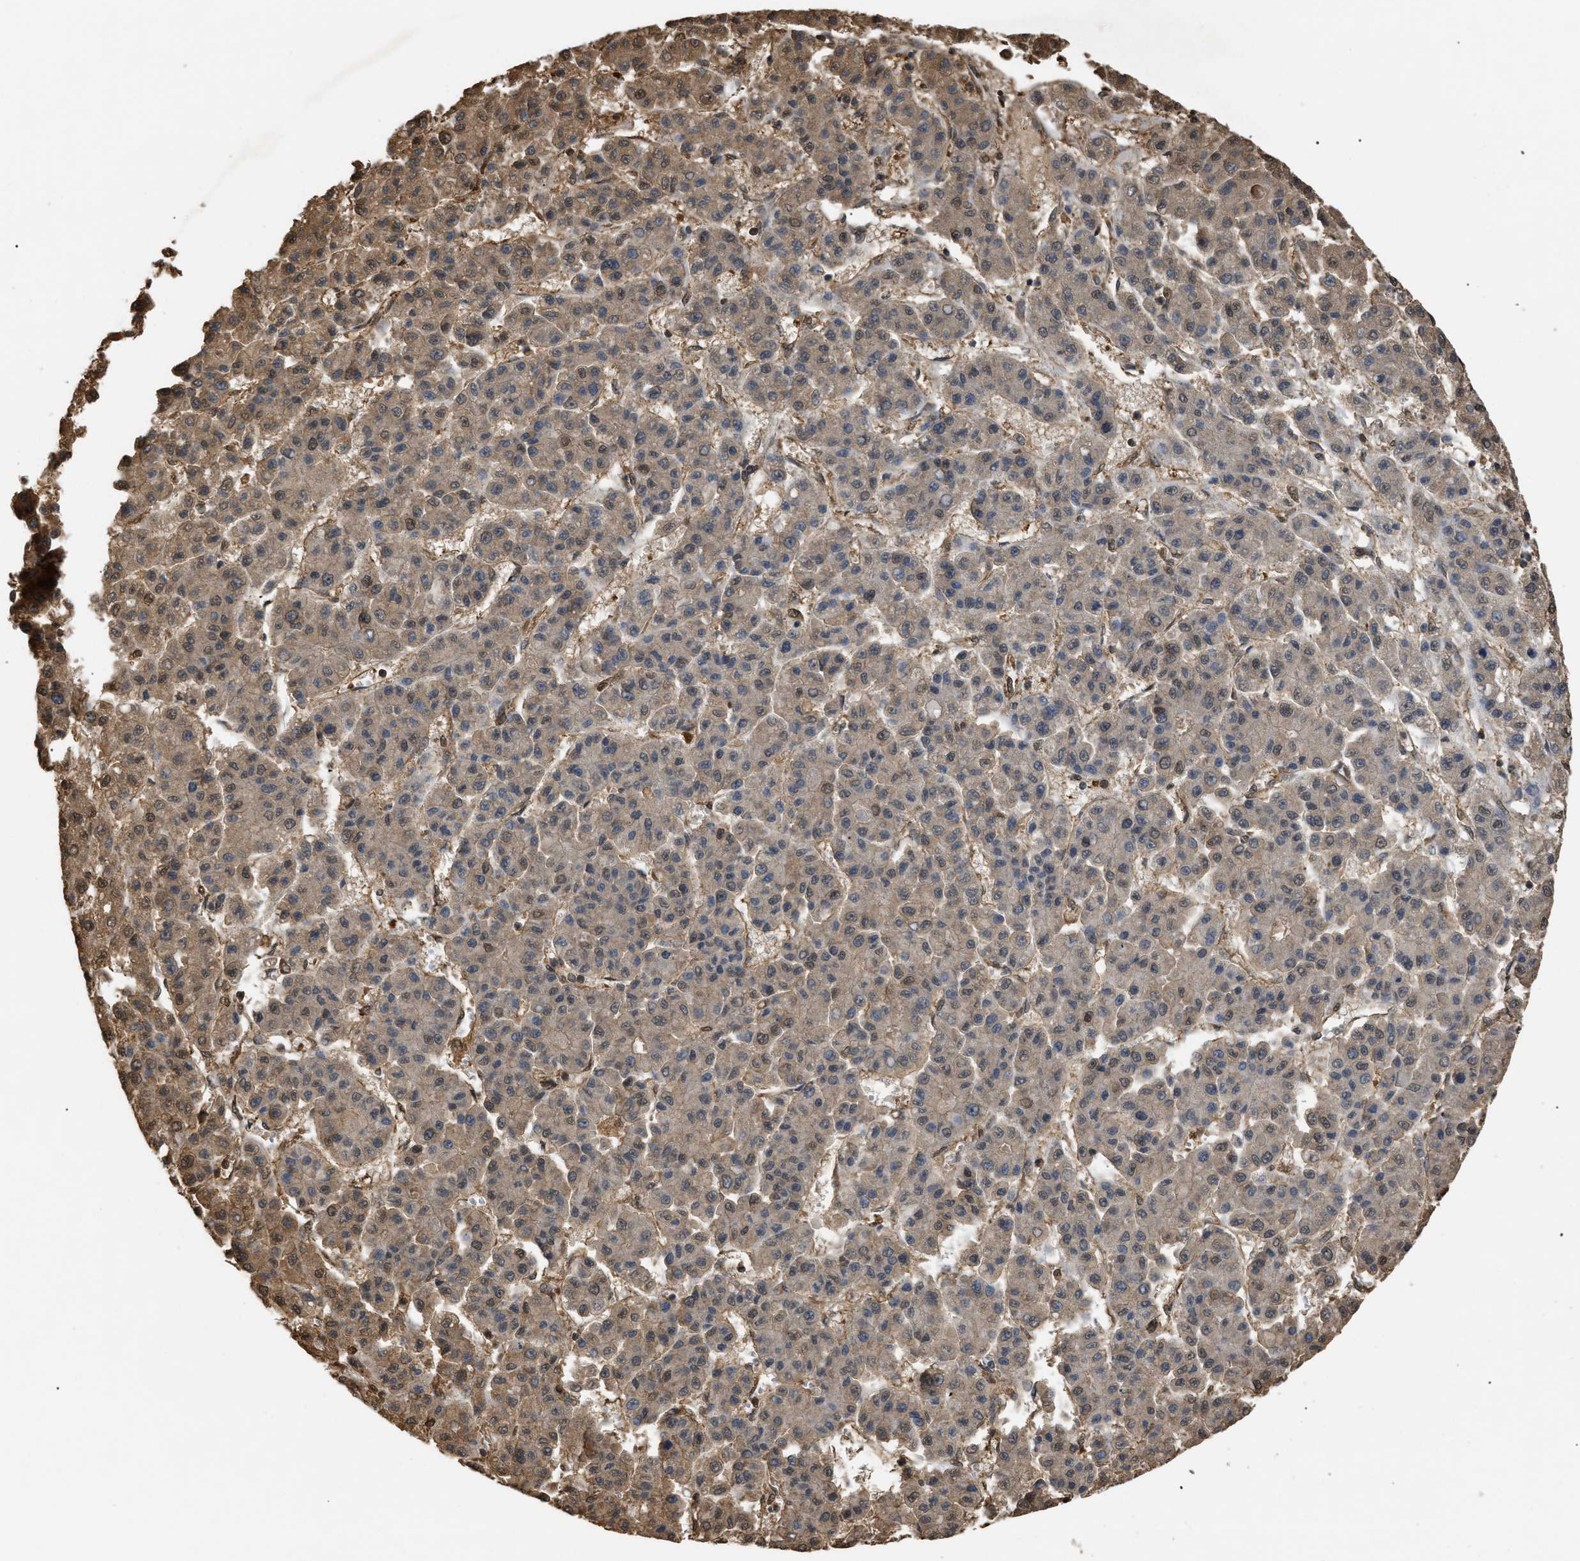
{"staining": {"intensity": "weak", "quantity": ">75%", "location": "cytoplasmic/membranous,nuclear"}, "tissue": "liver cancer", "cell_type": "Tumor cells", "image_type": "cancer", "snomed": [{"axis": "morphology", "description": "Carcinoma, Hepatocellular, NOS"}, {"axis": "topography", "description": "Liver"}], "caption": "There is low levels of weak cytoplasmic/membranous and nuclear expression in tumor cells of hepatocellular carcinoma (liver), as demonstrated by immunohistochemical staining (brown color).", "gene": "CALM1", "patient": {"sex": "male", "age": 70}}